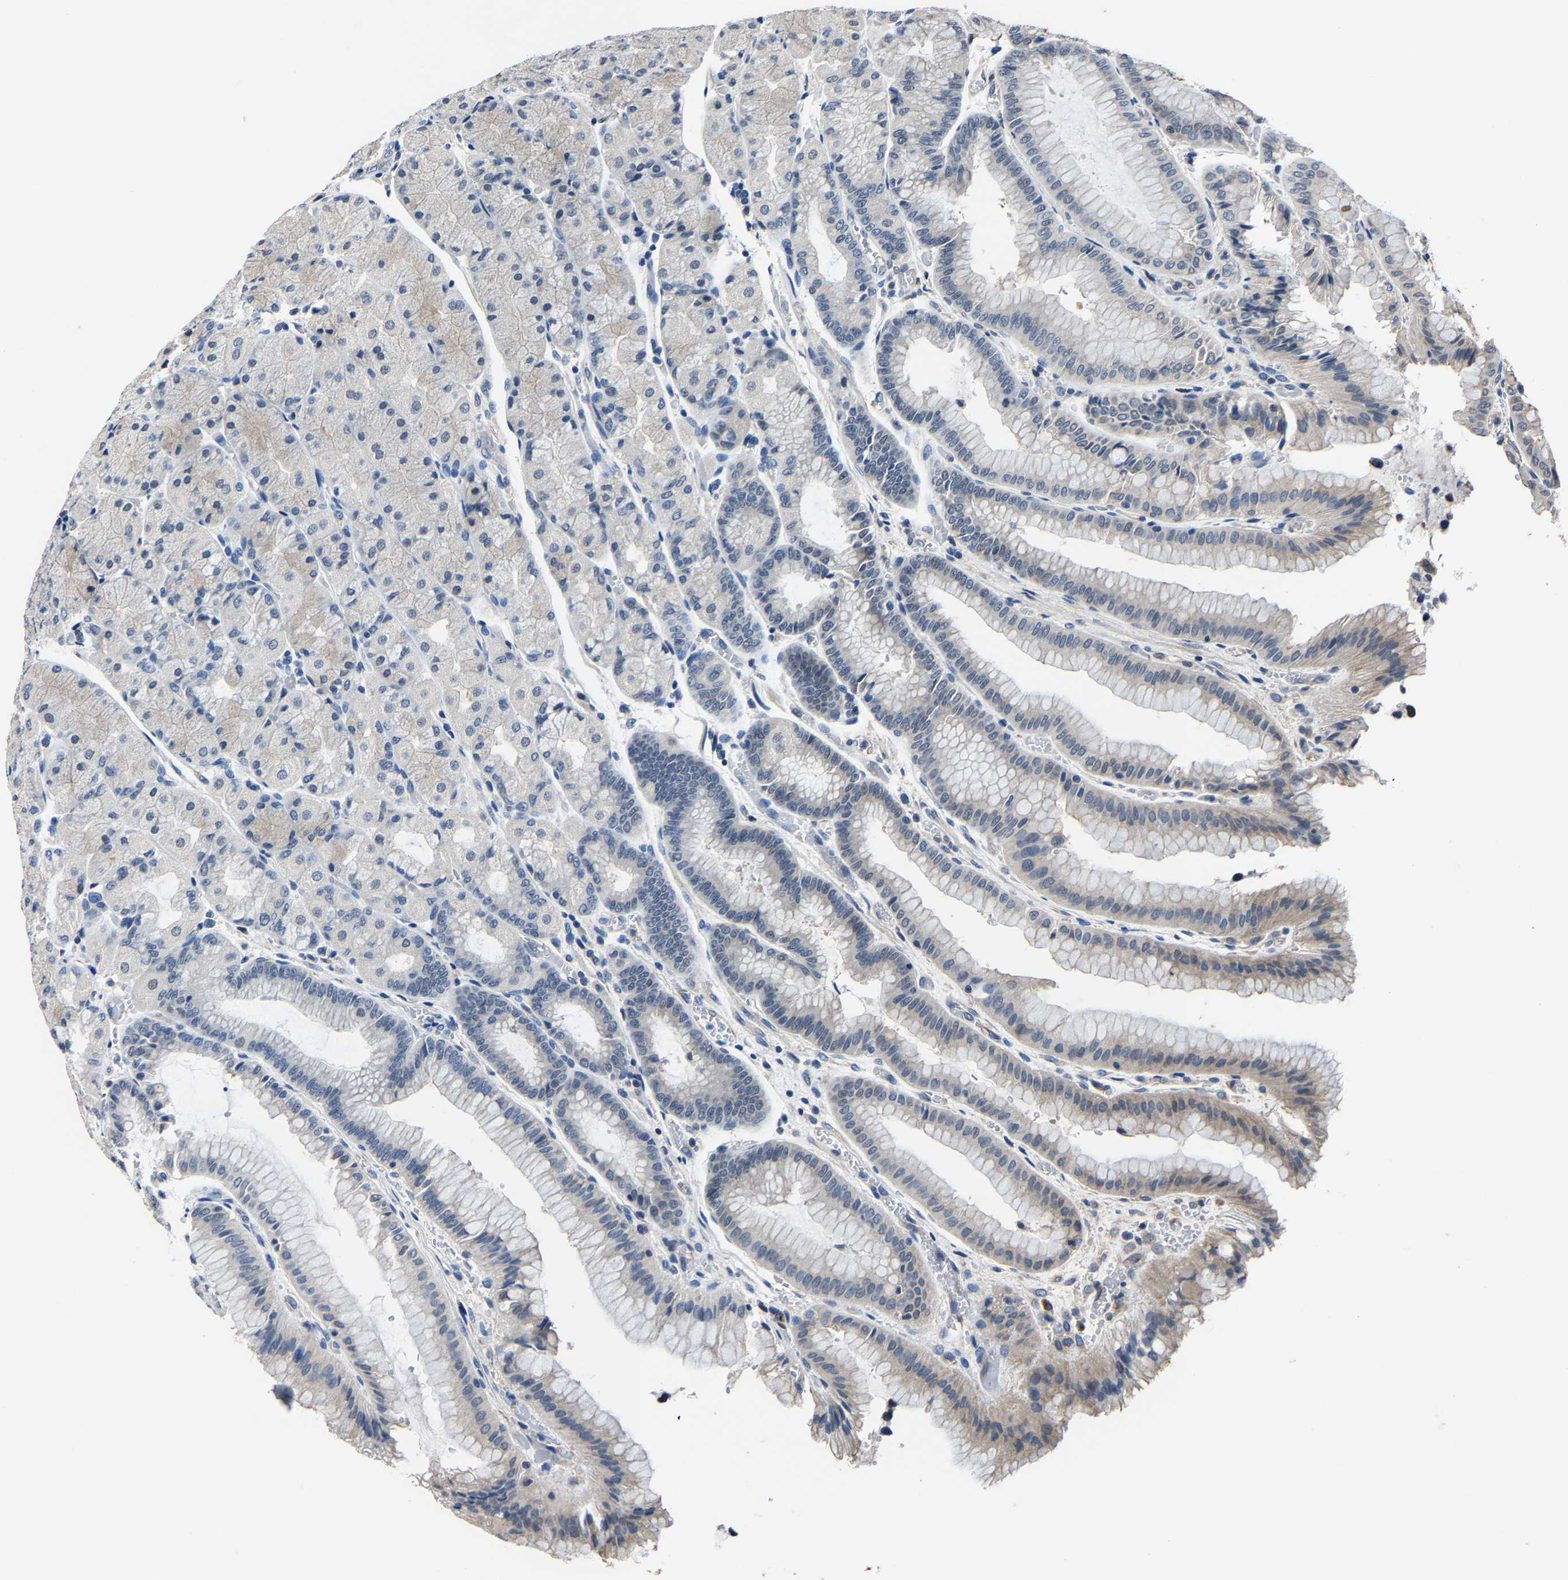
{"staining": {"intensity": "weak", "quantity": "<25%", "location": "cytoplasmic/membranous"}, "tissue": "stomach", "cell_type": "Glandular cells", "image_type": "normal", "snomed": [{"axis": "morphology", "description": "Normal tissue, NOS"}, {"axis": "morphology", "description": "Carcinoid, malignant, NOS"}, {"axis": "topography", "description": "Stomach, upper"}], "caption": "DAB (3,3'-diaminobenzidine) immunohistochemical staining of unremarkable stomach demonstrates no significant expression in glandular cells.", "gene": "STRBP", "patient": {"sex": "male", "age": 39}}